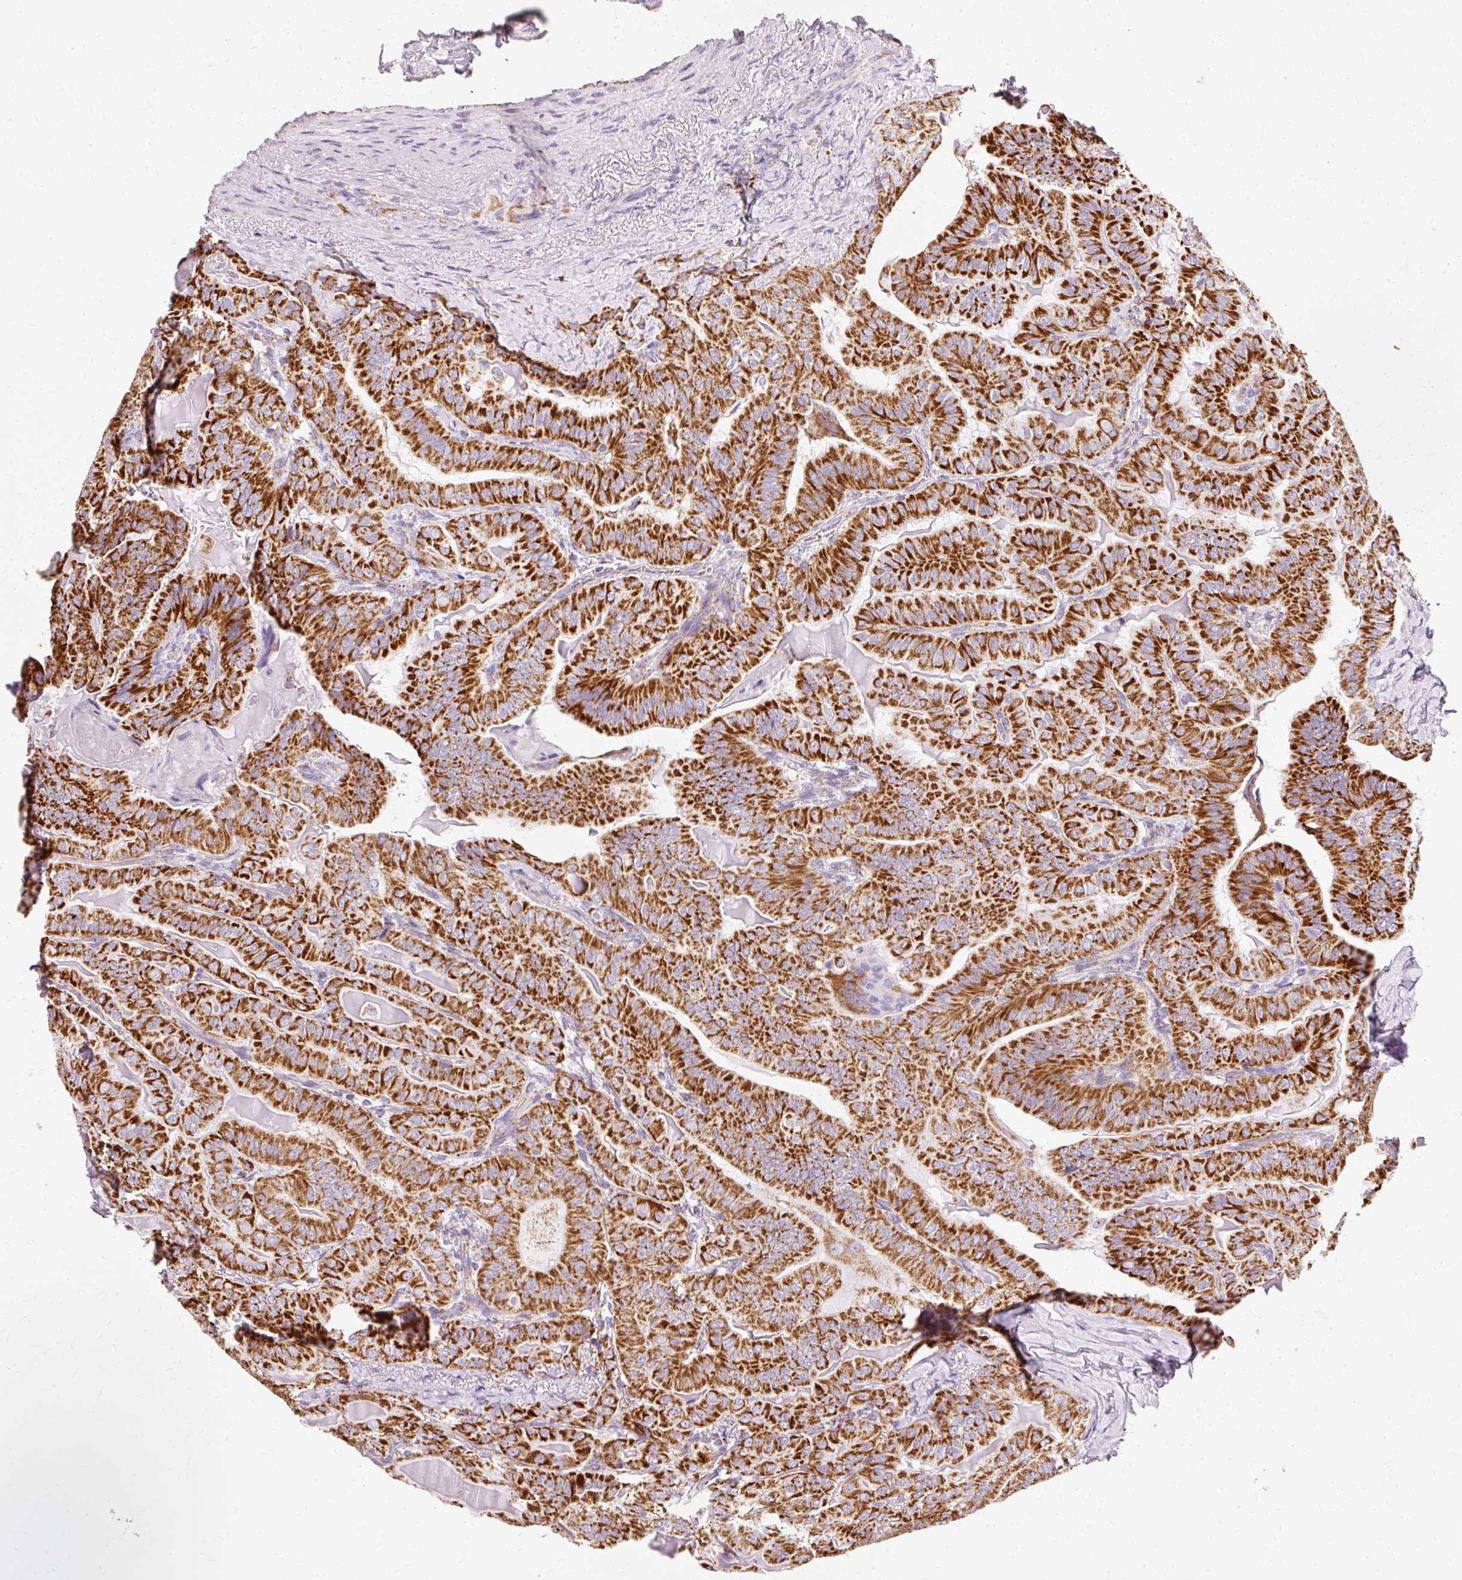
{"staining": {"intensity": "strong", "quantity": ">75%", "location": "cytoplasmic/membranous"}, "tissue": "thyroid cancer", "cell_type": "Tumor cells", "image_type": "cancer", "snomed": [{"axis": "morphology", "description": "Papillary adenocarcinoma, NOS"}, {"axis": "topography", "description": "Thyroid gland"}], "caption": "Immunohistochemical staining of human thyroid cancer (papillary adenocarcinoma) demonstrates high levels of strong cytoplasmic/membranous protein positivity in about >75% of tumor cells. The staining was performed using DAB (3,3'-diaminobenzidine), with brown indicating positive protein expression. Nuclei are stained blue with hematoxylin.", "gene": "ATP5PO", "patient": {"sex": "female", "age": 68}}